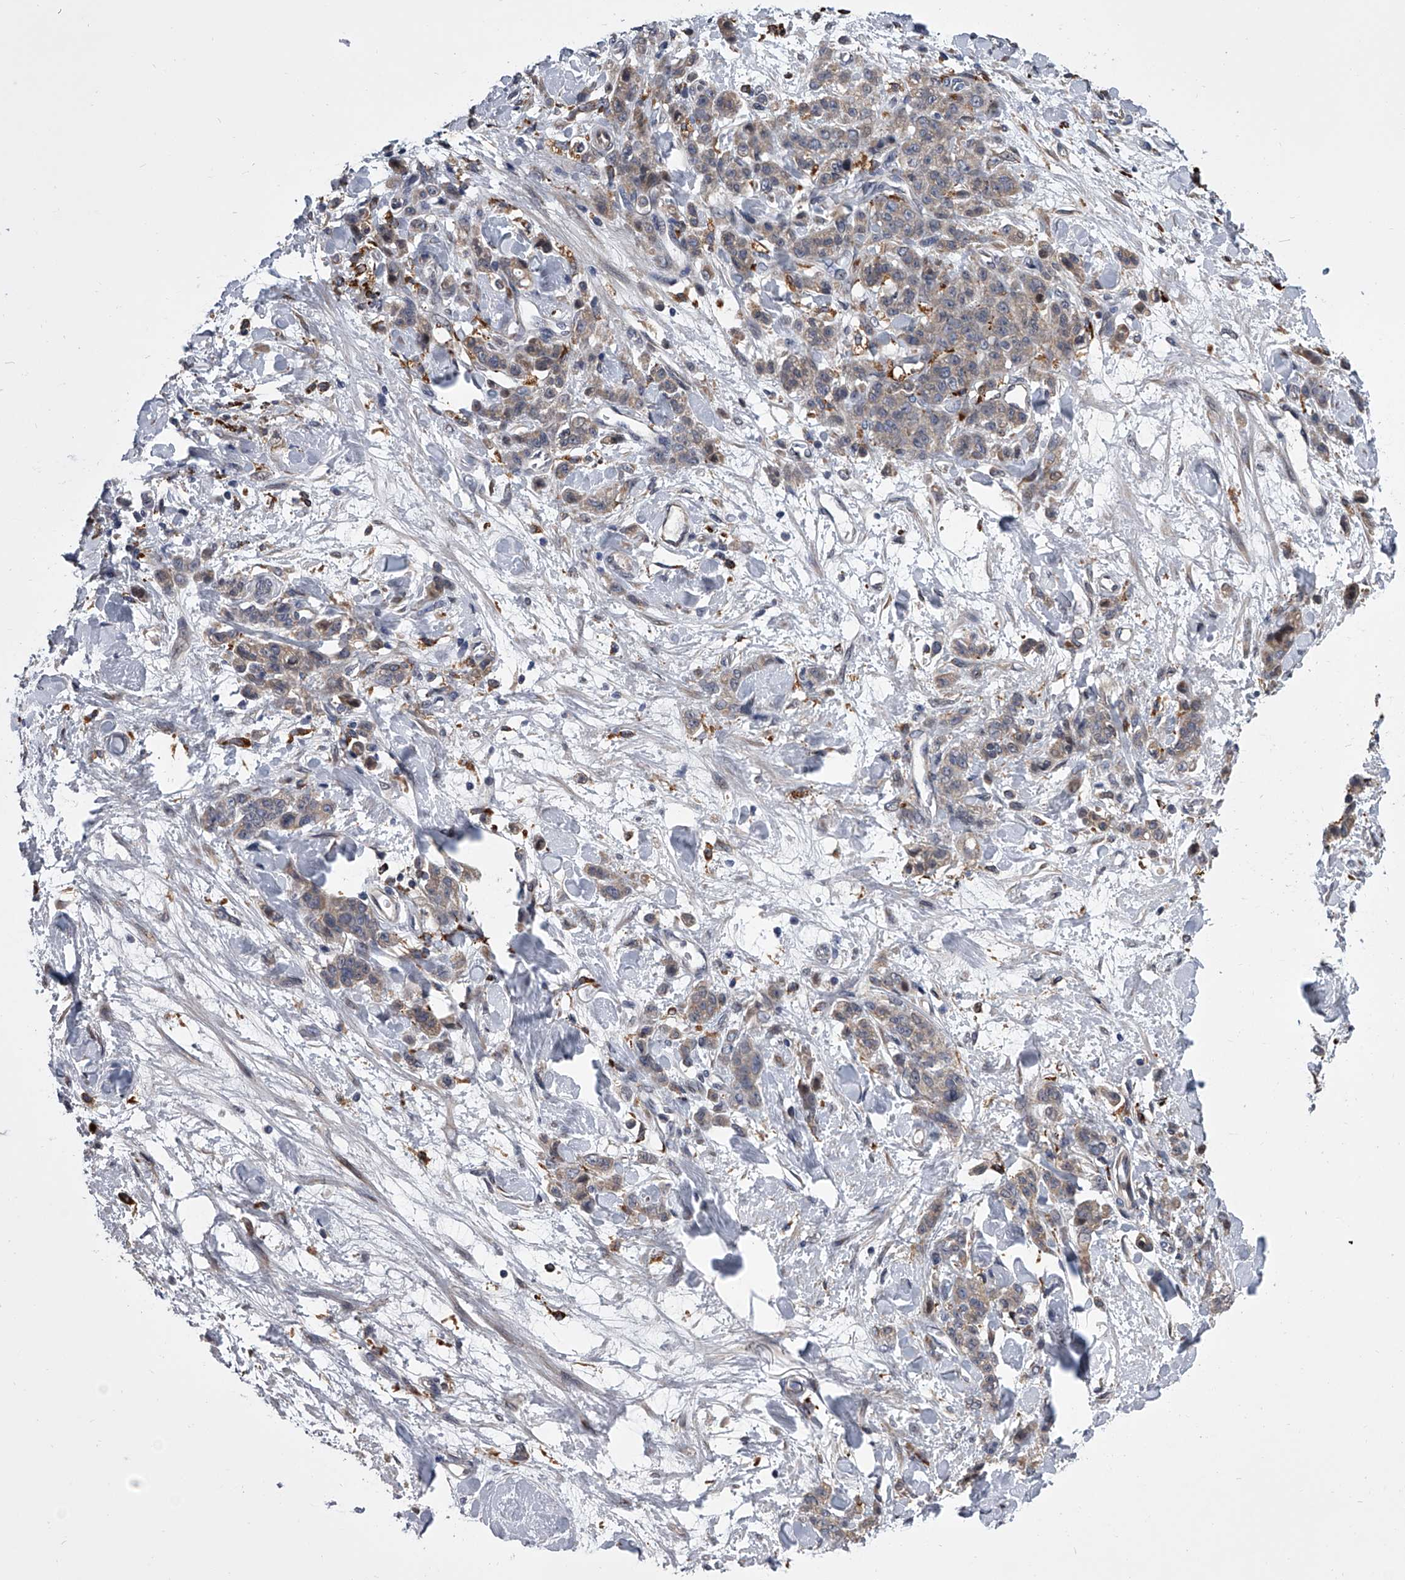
{"staining": {"intensity": "weak", "quantity": "25%-75%", "location": "cytoplasmic/membranous"}, "tissue": "stomach cancer", "cell_type": "Tumor cells", "image_type": "cancer", "snomed": [{"axis": "morphology", "description": "Normal tissue, NOS"}, {"axis": "morphology", "description": "Adenocarcinoma, NOS"}, {"axis": "topography", "description": "Stomach"}], "caption": "Protein expression analysis of human stomach adenocarcinoma reveals weak cytoplasmic/membranous positivity in about 25%-75% of tumor cells.", "gene": "TRIM8", "patient": {"sex": "male", "age": 82}}